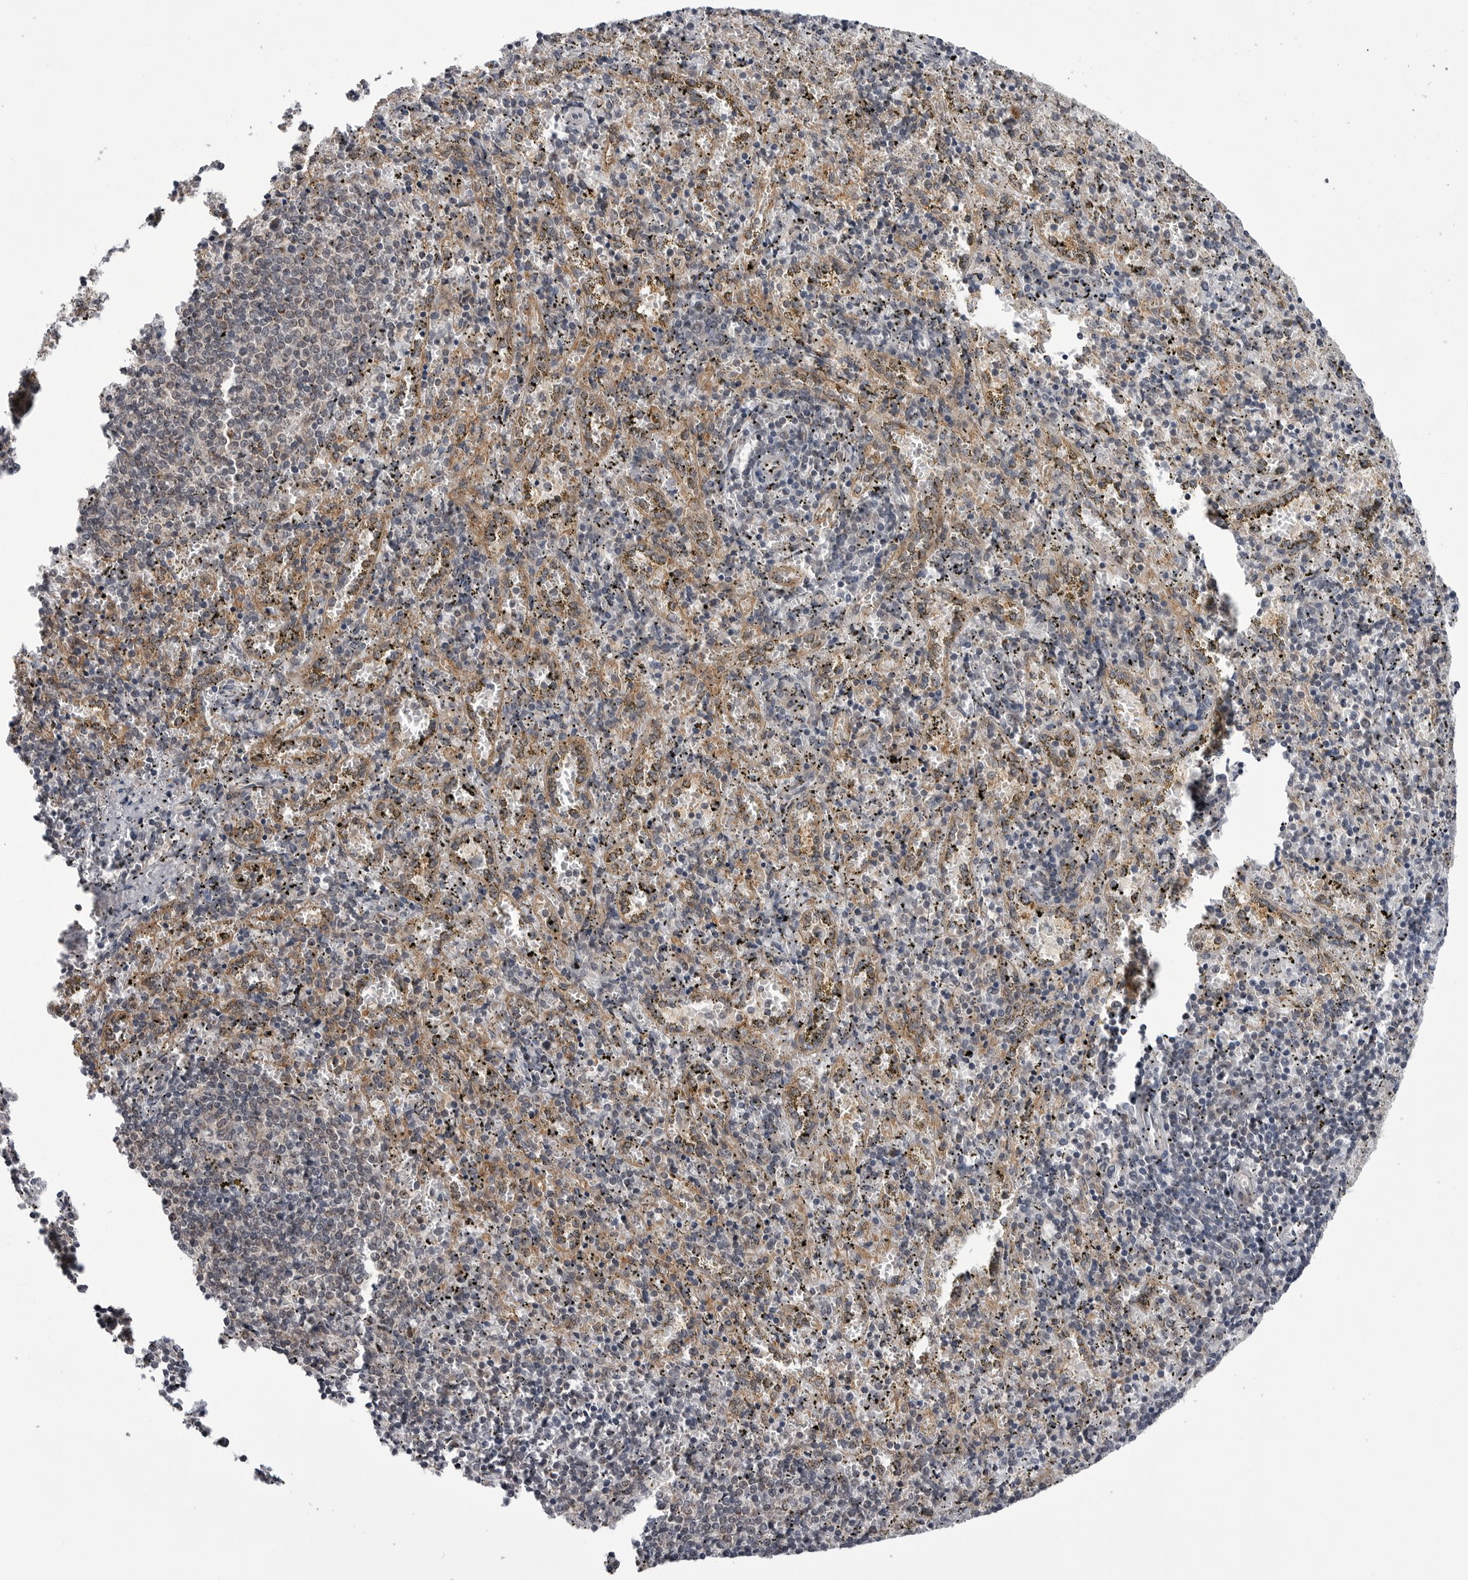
{"staining": {"intensity": "weak", "quantity": "<25%", "location": "cytoplasmic/membranous"}, "tissue": "spleen", "cell_type": "Cells in red pulp", "image_type": "normal", "snomed": [{"axis": "morphology", "description": "Normal tissue, NOS"}, {"axis": "topography", "description": "Spleen"}], "caption": "IHC micrograph of benign spleen: spleen stained with DAB (3,3'-diaminobenzidine) reveals no significant protein staining in cells in red pulp. The staining was performed using DAB to visualize the protein expression in brown, while the nuclei were stained in blue with hematoxylin (Magnification: 20x).", "gene": "CCDC18", "patient": {"sex": "male", "age": 11}}